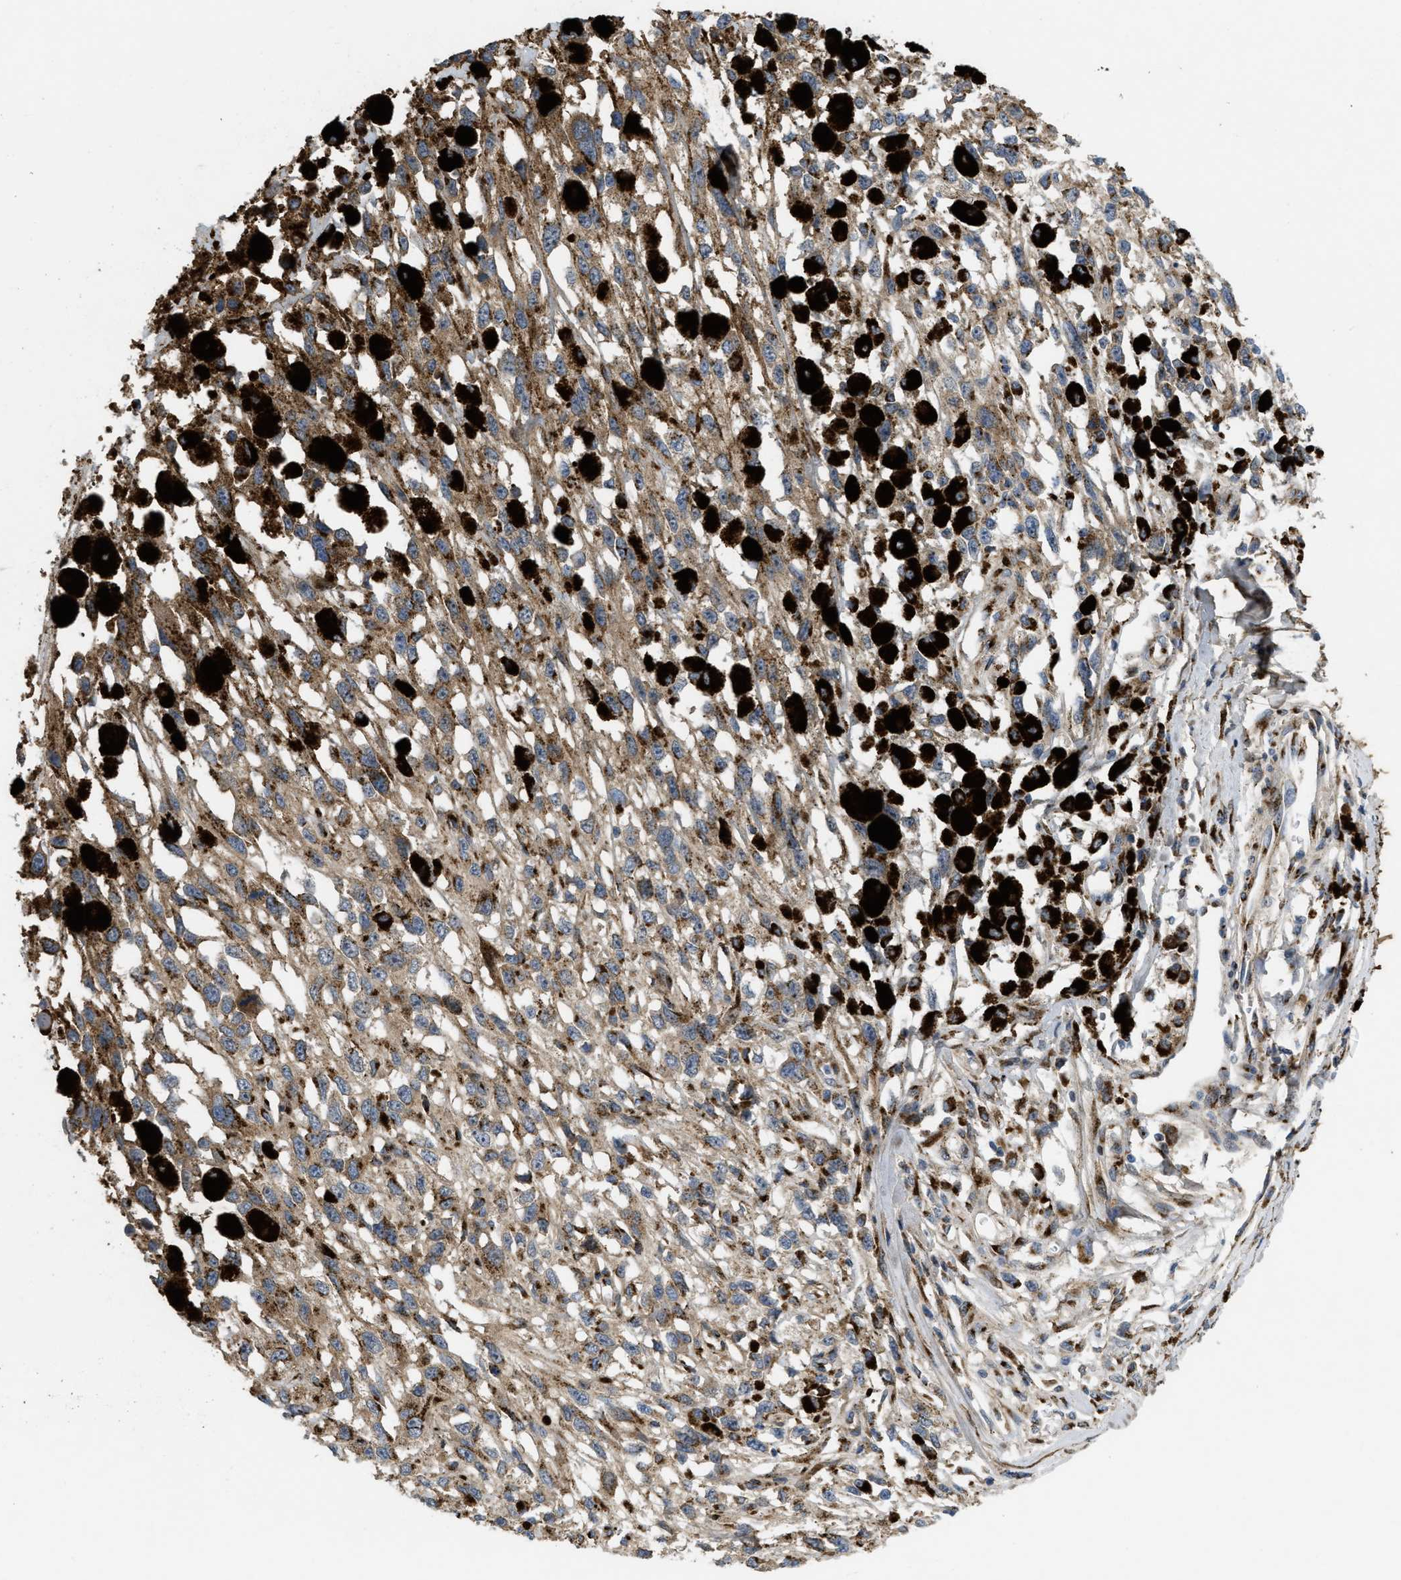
{"staining": {"intensity": "moderate", "quantity": ">75%", "location": "cytoplasmic/membranous"}, "tissue": "melanoma", "cell_type": "Tumor cells", "image_type": "cancer", "snomed": [{"axis": "morphology", "description": "Malignant melanoma, Metastatic site"}, {"axis": "topography", "description": "Lymph node"}], "caption": "Protein staining shows moderate cytoplasmic/membranous expression in approximately >75% of tumor cells in melanoma.", "gene": "ZNF70", "patient": {"sex": "male", "age": 59}}